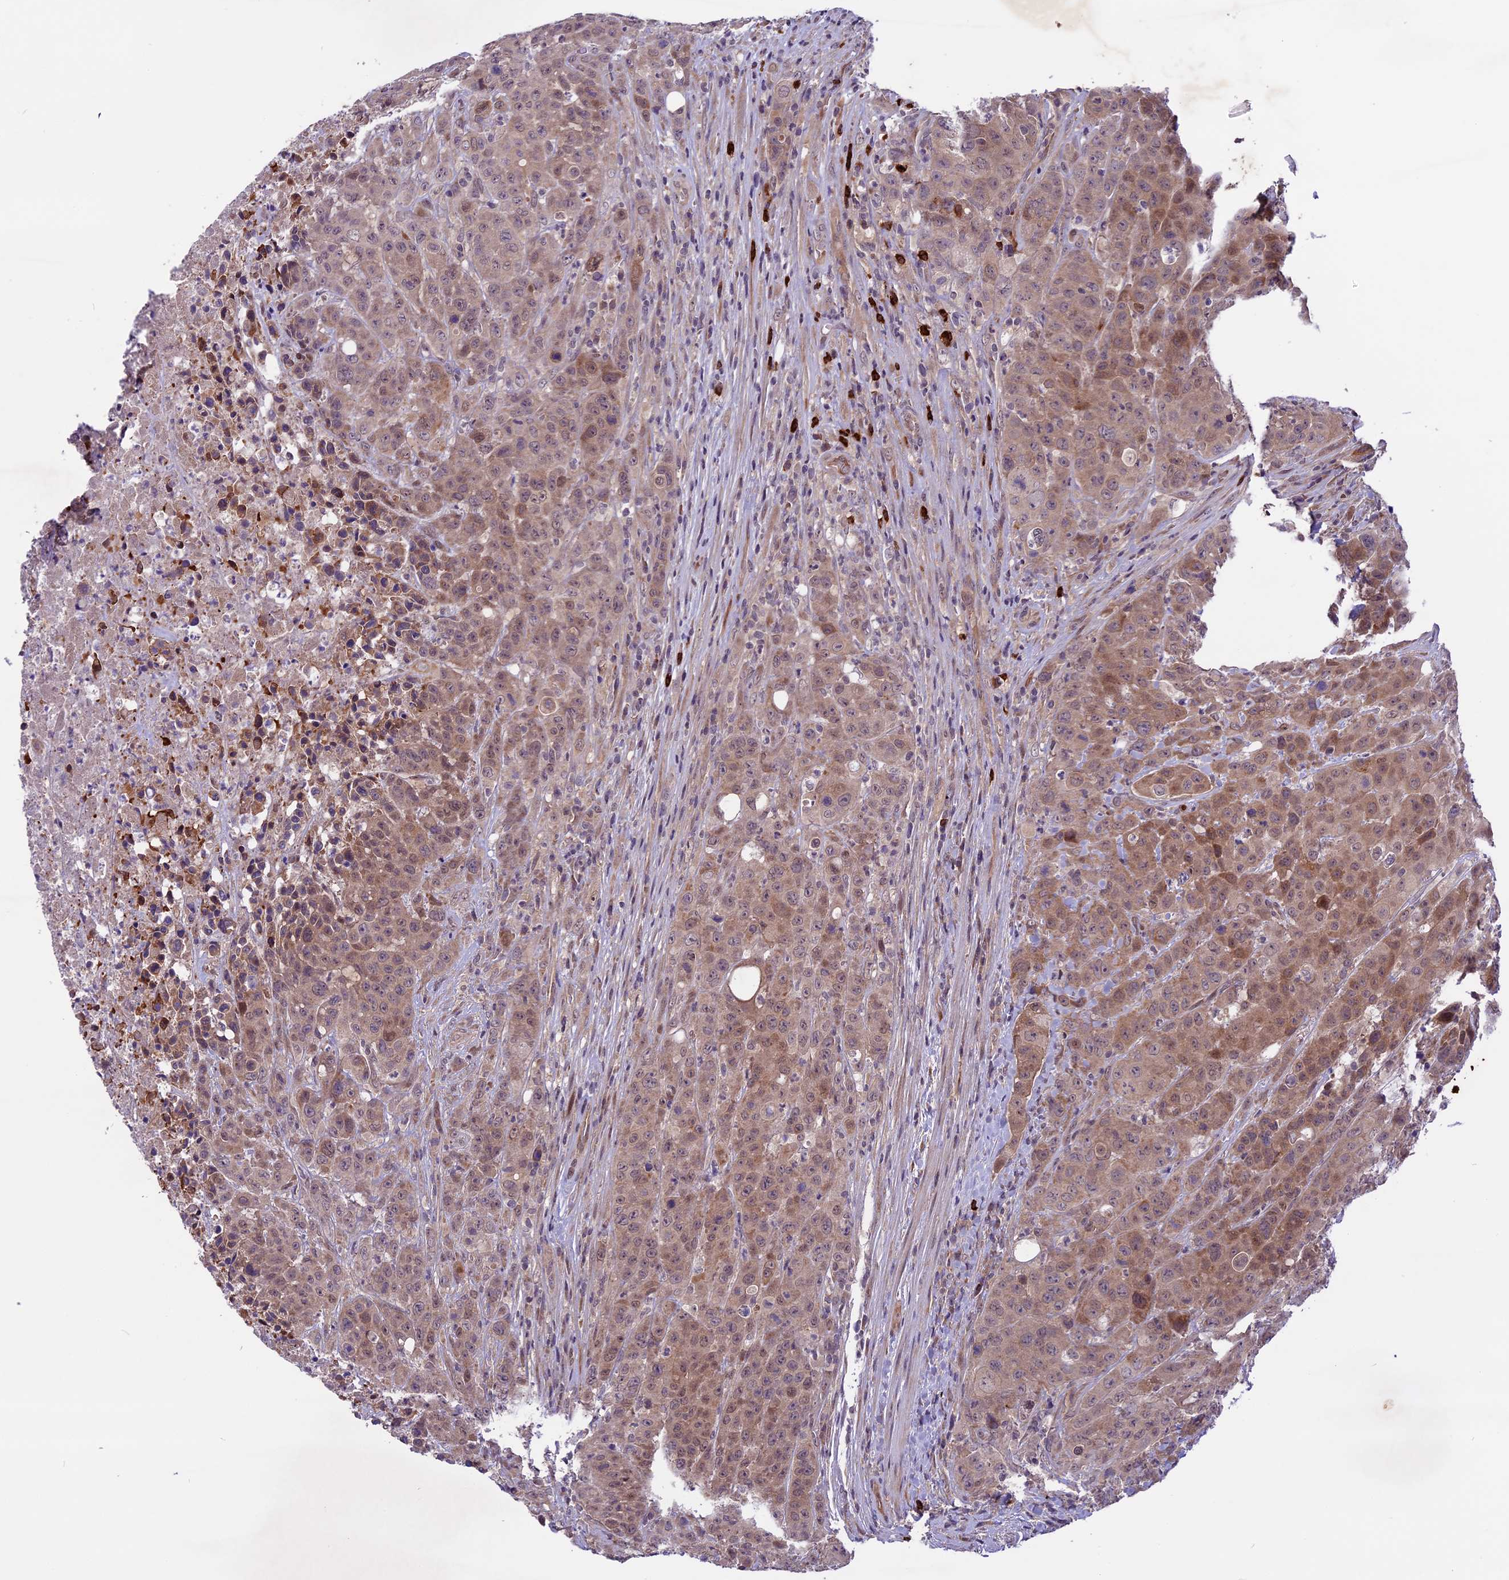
{"staining": {"intensity": "moderate", "quantity": "25%-75%", "location": "cytoplasmic/membranous"}, "tissue": "colorectal cancer", "cell_type": "Tumor cells", "image_type": "cancer", "snomed": [{"axis": "morphology", "description": "Adenocarcinoma, NOS"}, {"axis": "topography", "description": "Colon"}], "caption": "Protein expression analysis of human colorectal adenocarcinoma reveals moderate cytoplasmic/membranous expression in approximately 25%-75% of tumor cells.", "gene": "SPRED1", "patient": {"sex": "male", "age": 62}}